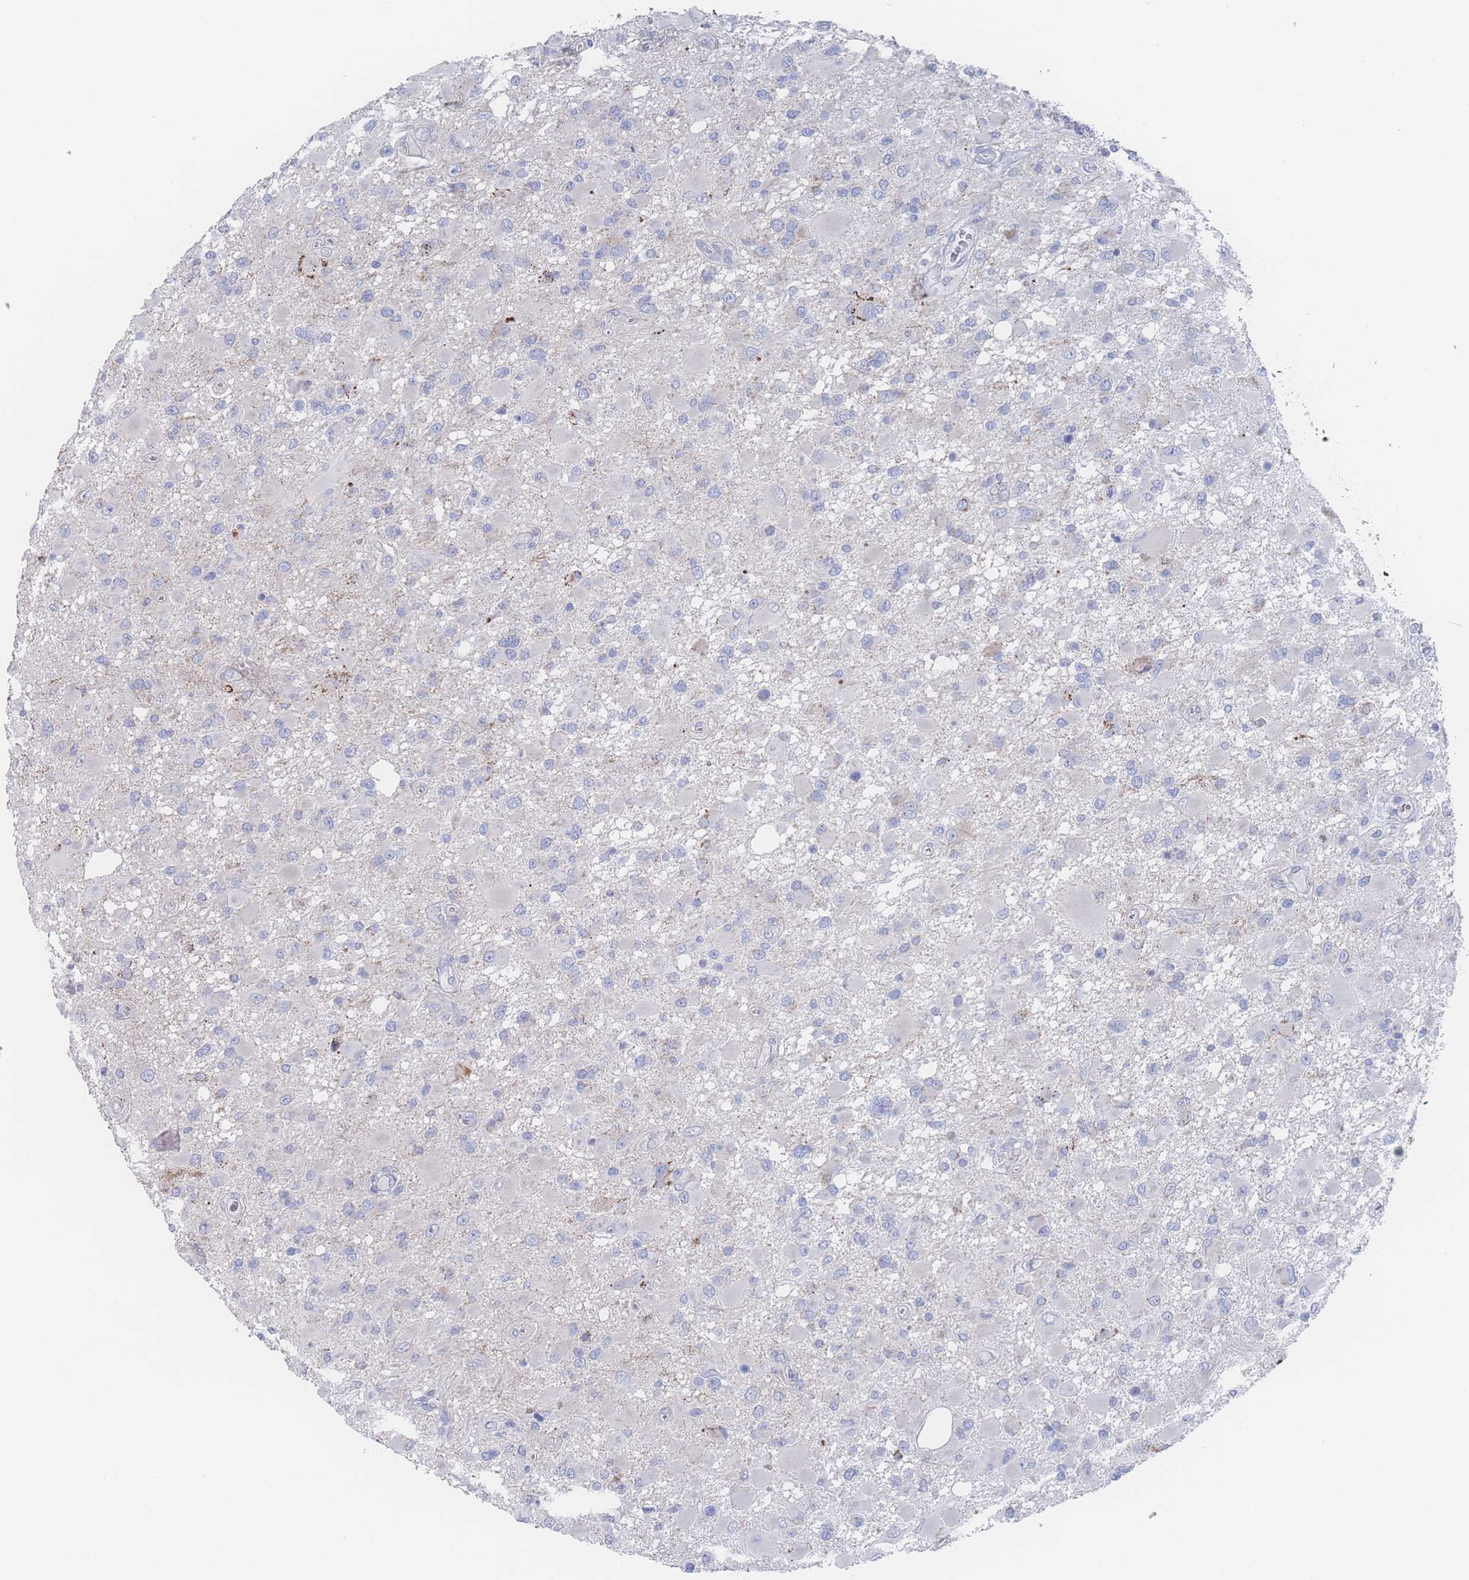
{"staining": {"intensity": "weak", "quantity": "<25%", "location": "cytoplasmic/membranous"}, "tissue": "glioma", "cell_type": "Tumor cells", "image_type": "cancer", "snomed": [{"axis": "morphology", "description": "Glioma, malignant, High grade"}, {"axis": "topography", "description": "Brain"}], "caption": "Immunohistochemical staining of human high-grade glioma (malignant) demonstrates no significant positivity in tumor cells.", "gene": "SNPH", "patient": {"sex": "male", "age": 53}}